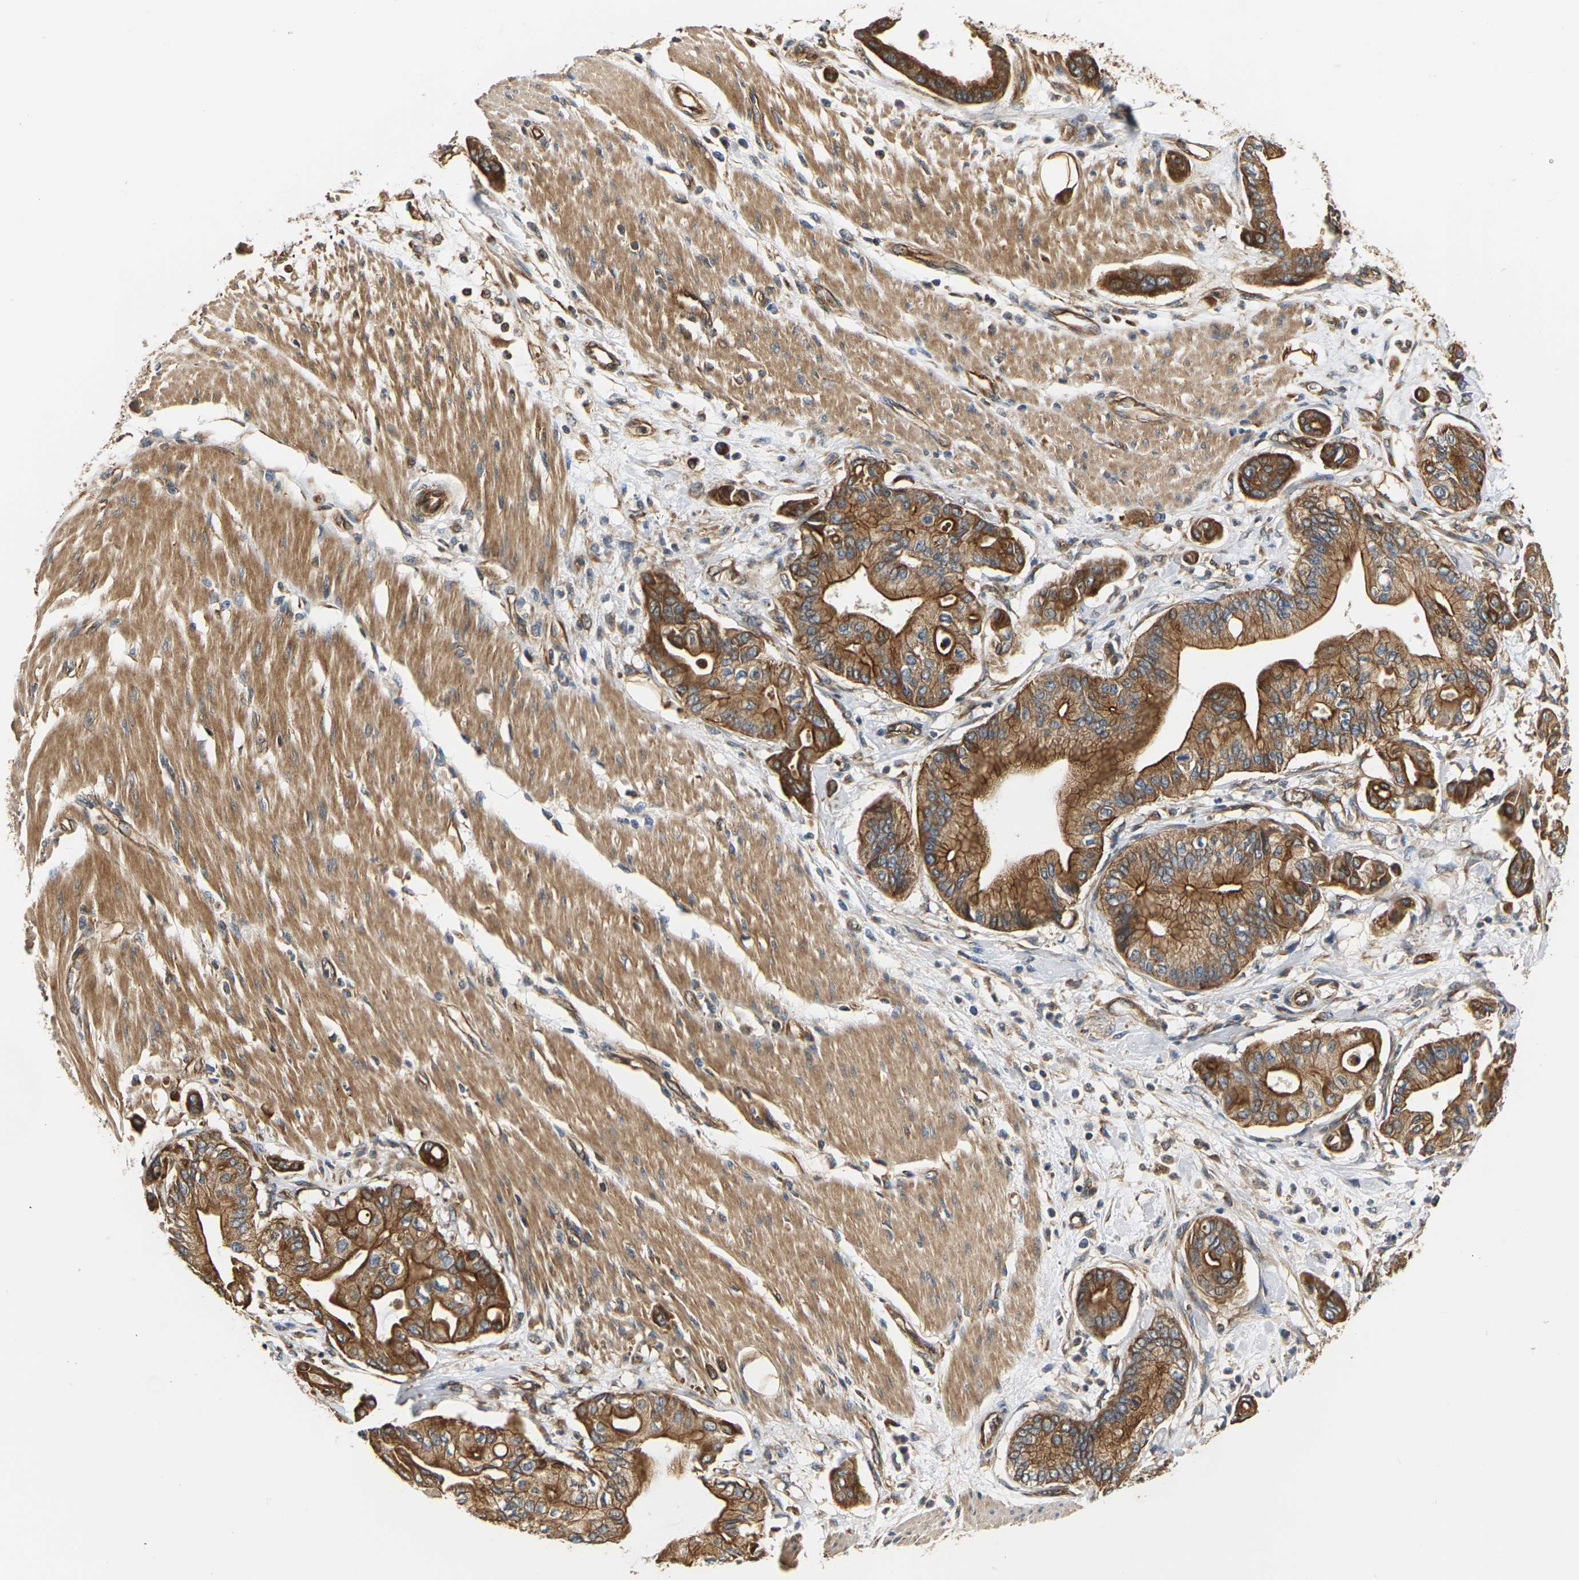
{"staining": {"intensity": "strong", "quantity": ">75%", "location": "cytoplasmic/membranous"}, "tissue": "pancreatic cancer", "cell_type": "Tumor cells", "image_type": "cancer", "snomed": [{"axis": "morphology", "description": "Adenocarcinoma, NOS"}, {"axis": "morphology", "description": "Adenocarcinoma, metastatic, NOS"}, {"axis": "topography", "description": "Lymph node"}, {"axis": "topography", "description": "Pancreas"}, {"axis": "topography", "description": "Duodenum"}], "caption": "Pancreatic metastatic adenocarcinoma stained with DAB immunohistochemistry shows high levels of strong cytoplasmic/membranous expression in about >75% of tumor cells. (brown staining indicates protein expression, while blue staining denotes nuclei).", "gene": "PCDHB4", "patient": {"sex": "female", "age": 64}}